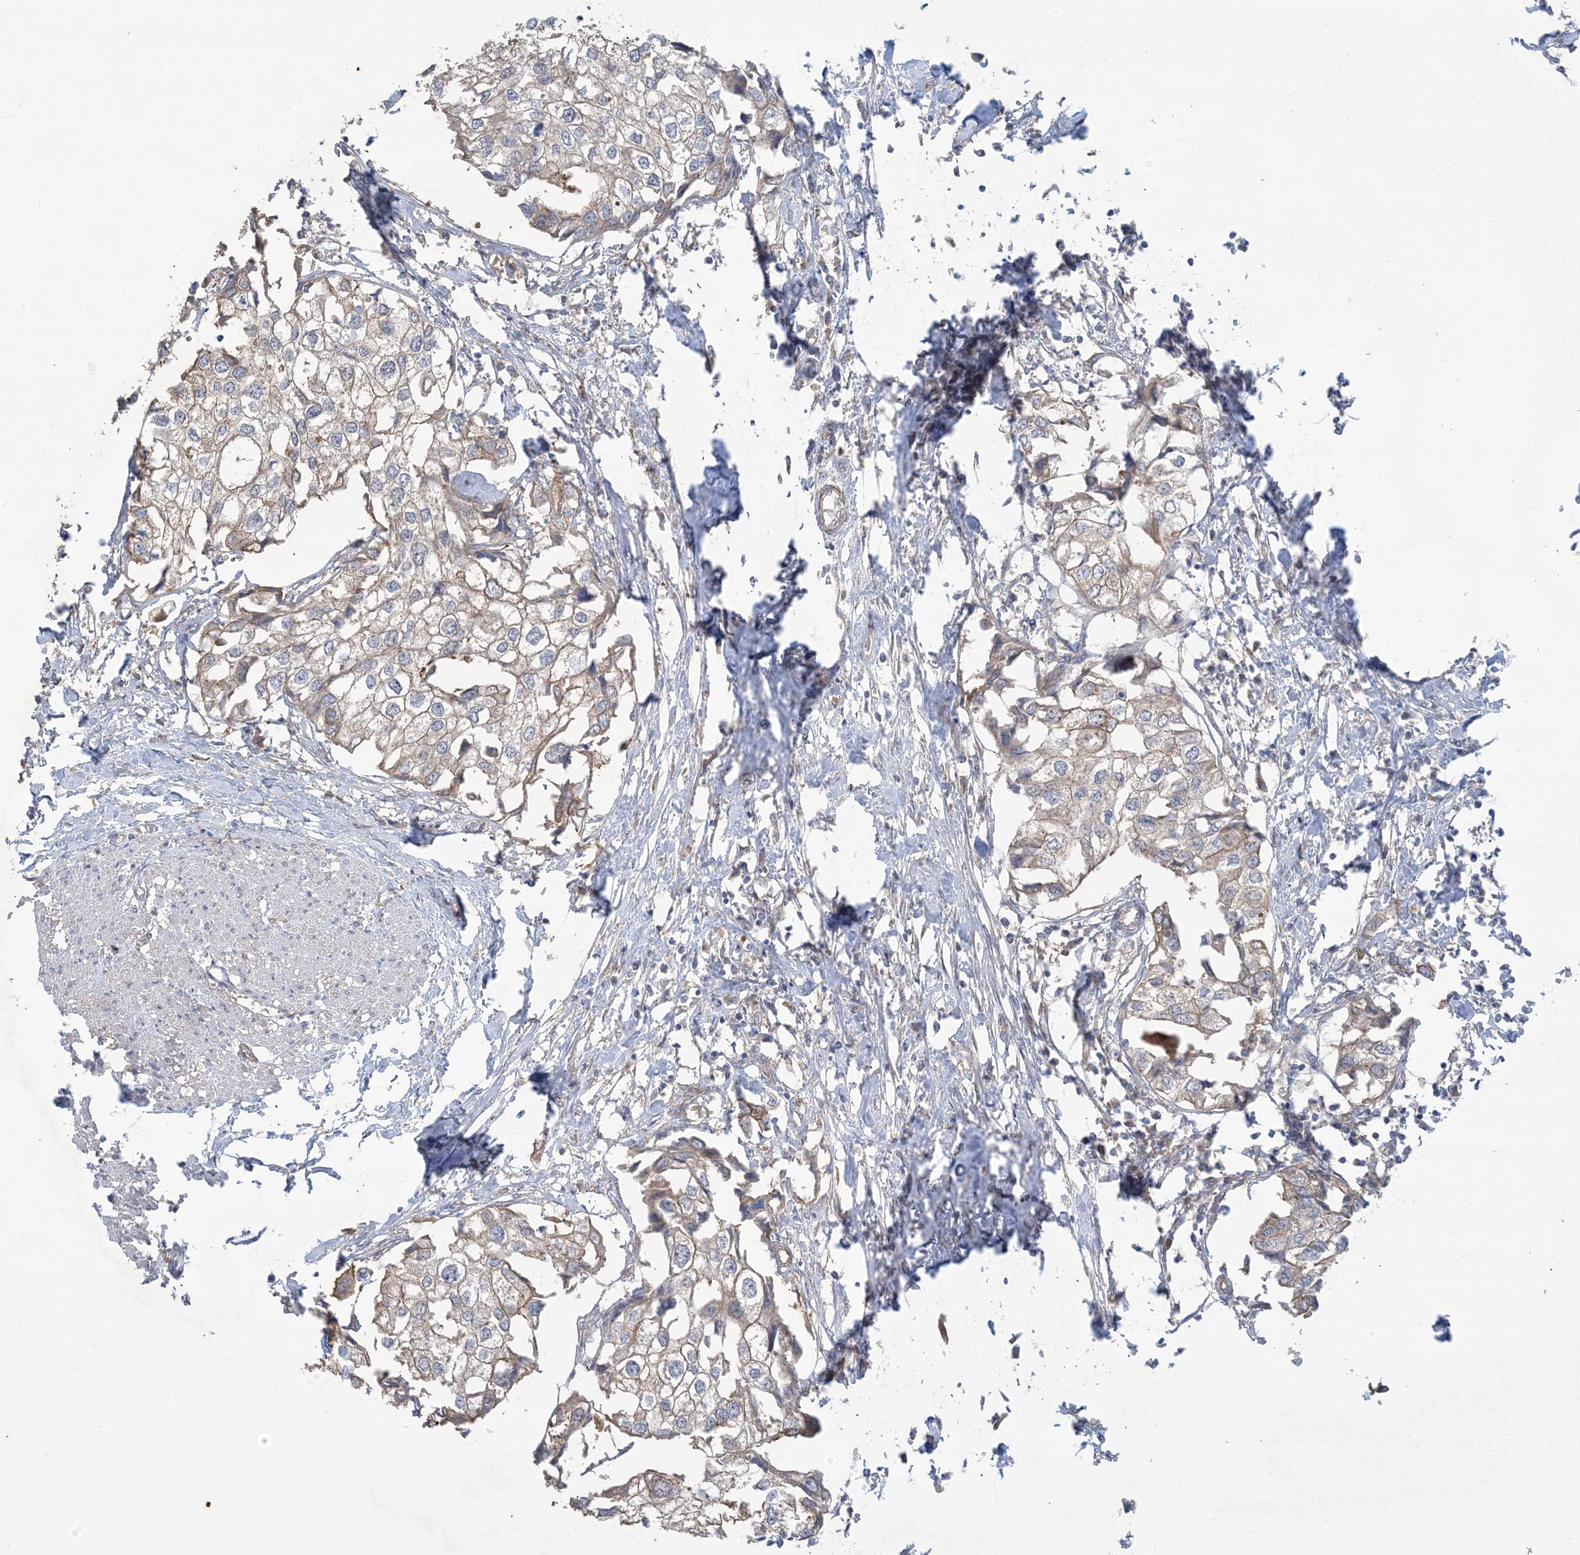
{"staining": {"intensity": "weak", "quantity": "25%-75%", "location": "cytoplasmic/membranous"}, "tissue": "urothelial cancer", "cell_type": "Tumor cells", "image_type": "cancer", "snomed": [{"axis": "morphology", "description": "Urothelial carcinoma, High grade"}, {"axis": "topography", "description": "Urinary bladder"}], "caption": "IHC of human urothelial cancer shows low levels of weak cytoplasmic/membranous expression in about 25%-75% of tumor cells.", "gene": "CCNY", "patient": {"sex": "male", "age": 64}}